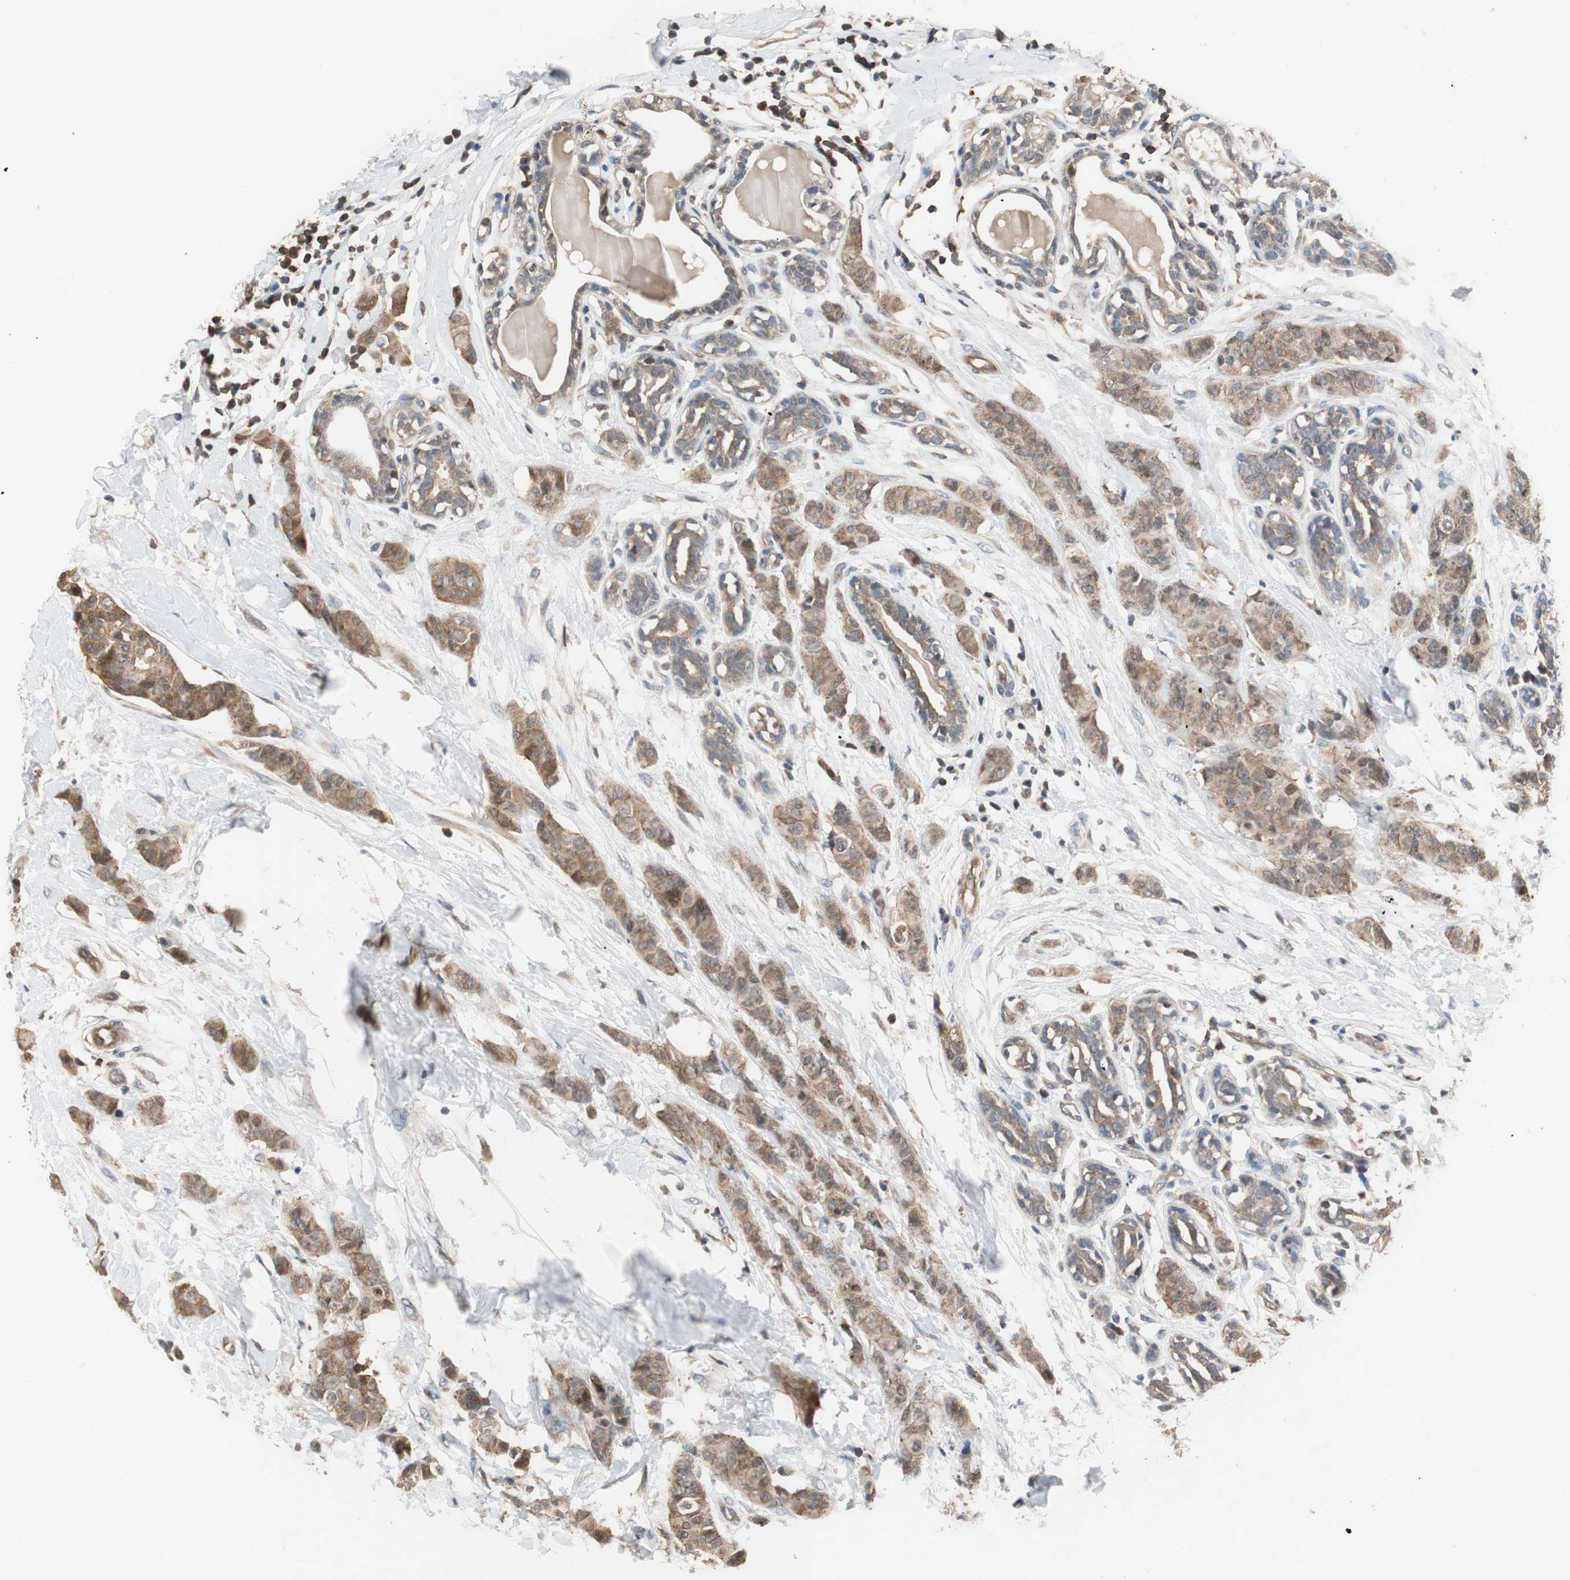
{"staining": {"intensity": "moderate", "quantity": ">75%", "location": "cytoplasmic/membranous"}, "tissue": "breast cancer", "cell_type": "Tumor cells", "image_type": "cancer", "snomed": [{"axis": "morphology", "description": "Normal tissue, NOS"}, {"axis": "morphology", "description": "Duct carcinoma"}, {"axis": "topography", "description": "Breast"}], "caption": "Immunohistochemical staining of human breast cancer (infiltrating ductal carcinoma) shows medium levels of moderate cytoplasmic/membranous protein expression in approximately >75% of tumor cells. Nuclei are stained in blue.", "gene": "MAP4K2", "patient": {"sex": "female", "age": 40}}